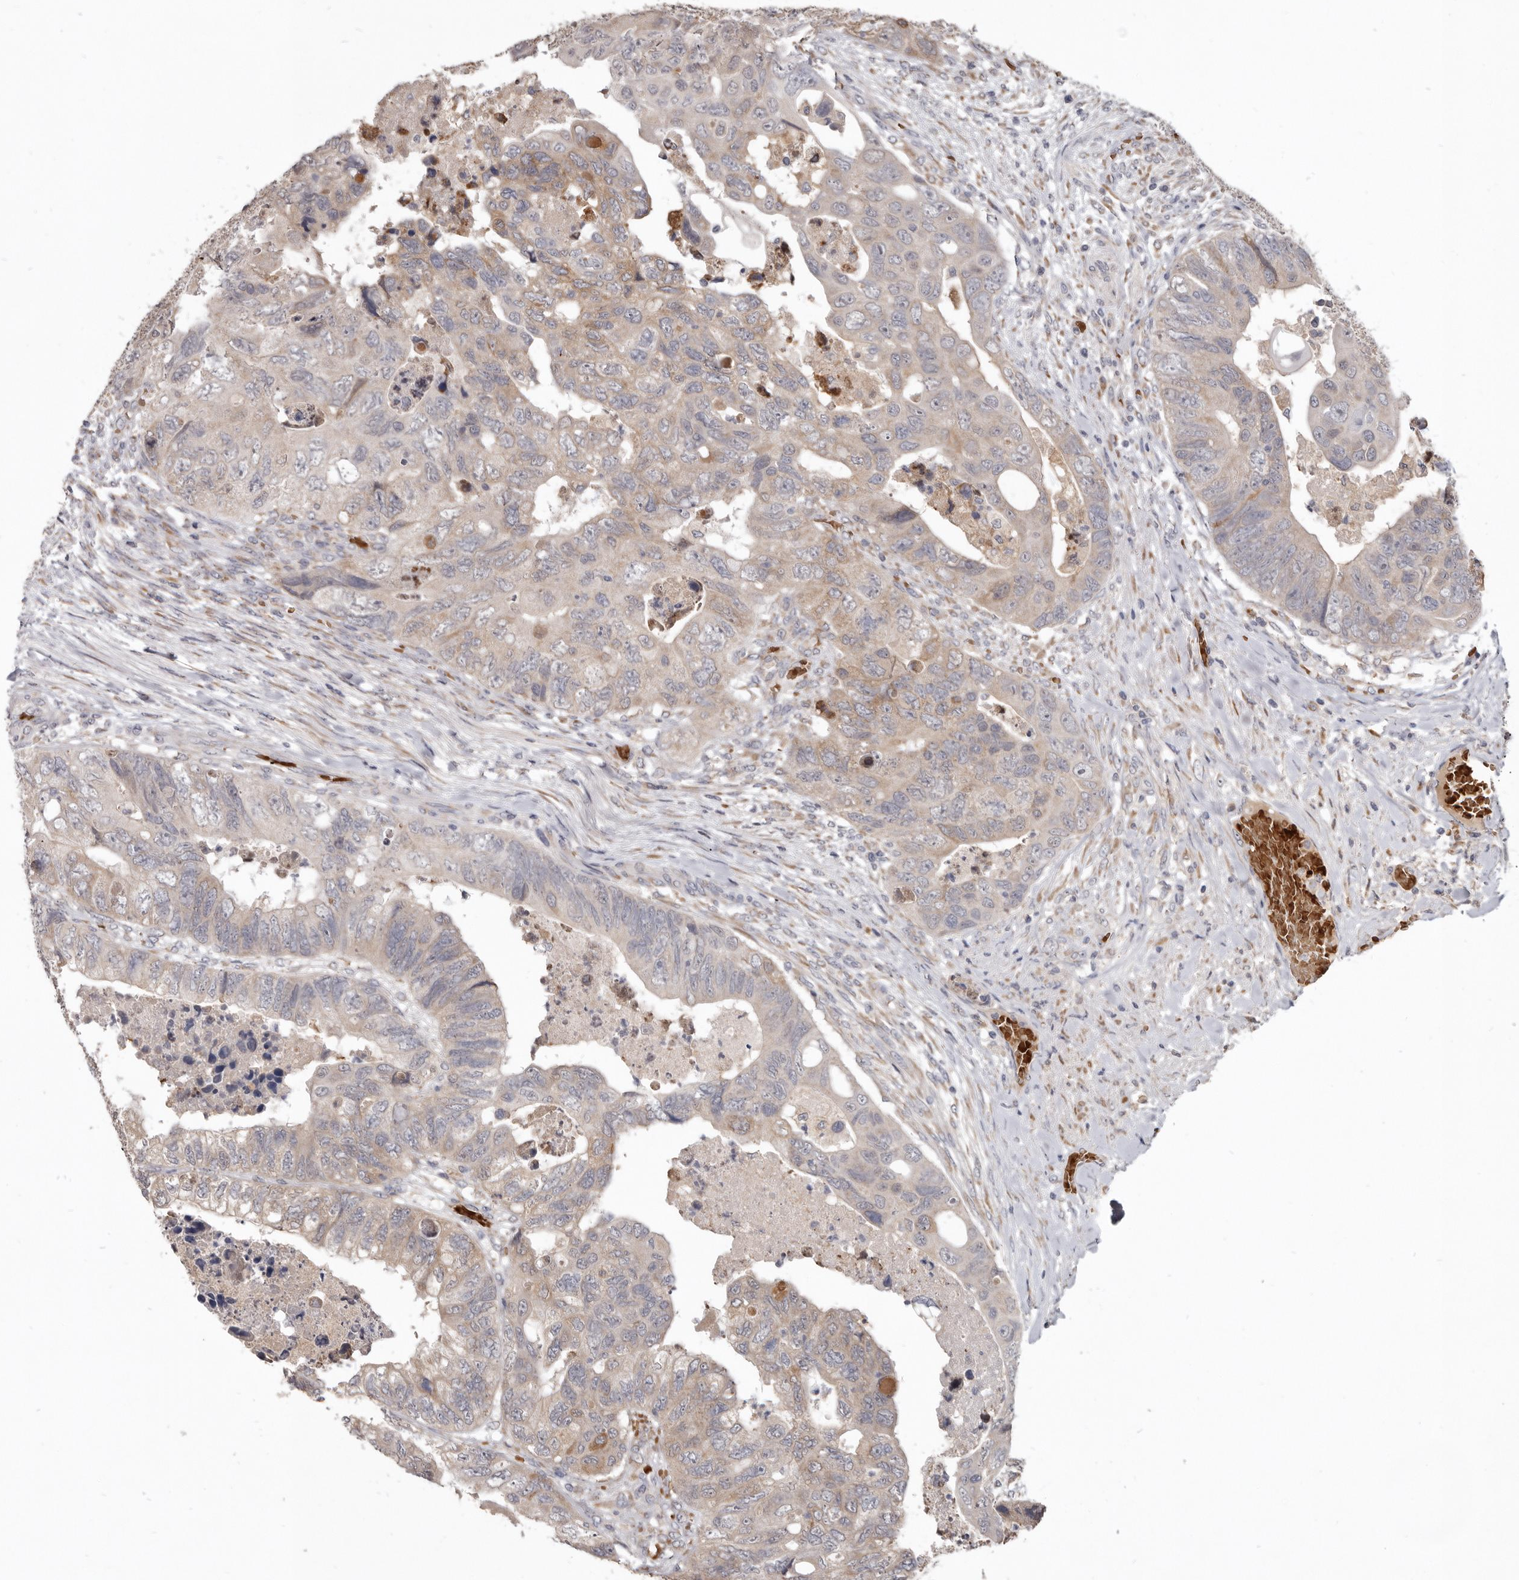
{"staining": {"intensity": "weak", "quantity": "25%-75%", "location": "cytoplasmic/membranous"}, "tissue": "colorectal cancer", "cell_type": "Tumor cells", "image_type": "cancer", "snomed": [{"axis": "morphology", "description": "Adenocarcinoma, NOS"}, {"axis": "topography", "description": "Rectum"}], "caption": "Immunohistochemistry histopathology image of adenocarcinoma (colorectal) stained for a protein (brown), which displays low levels of weak cytoplasmic/membranous staining in approximately 25%-75% of tumor cells.", "gene": "NENF", "patient": {"sex": "male", "age": 63}}